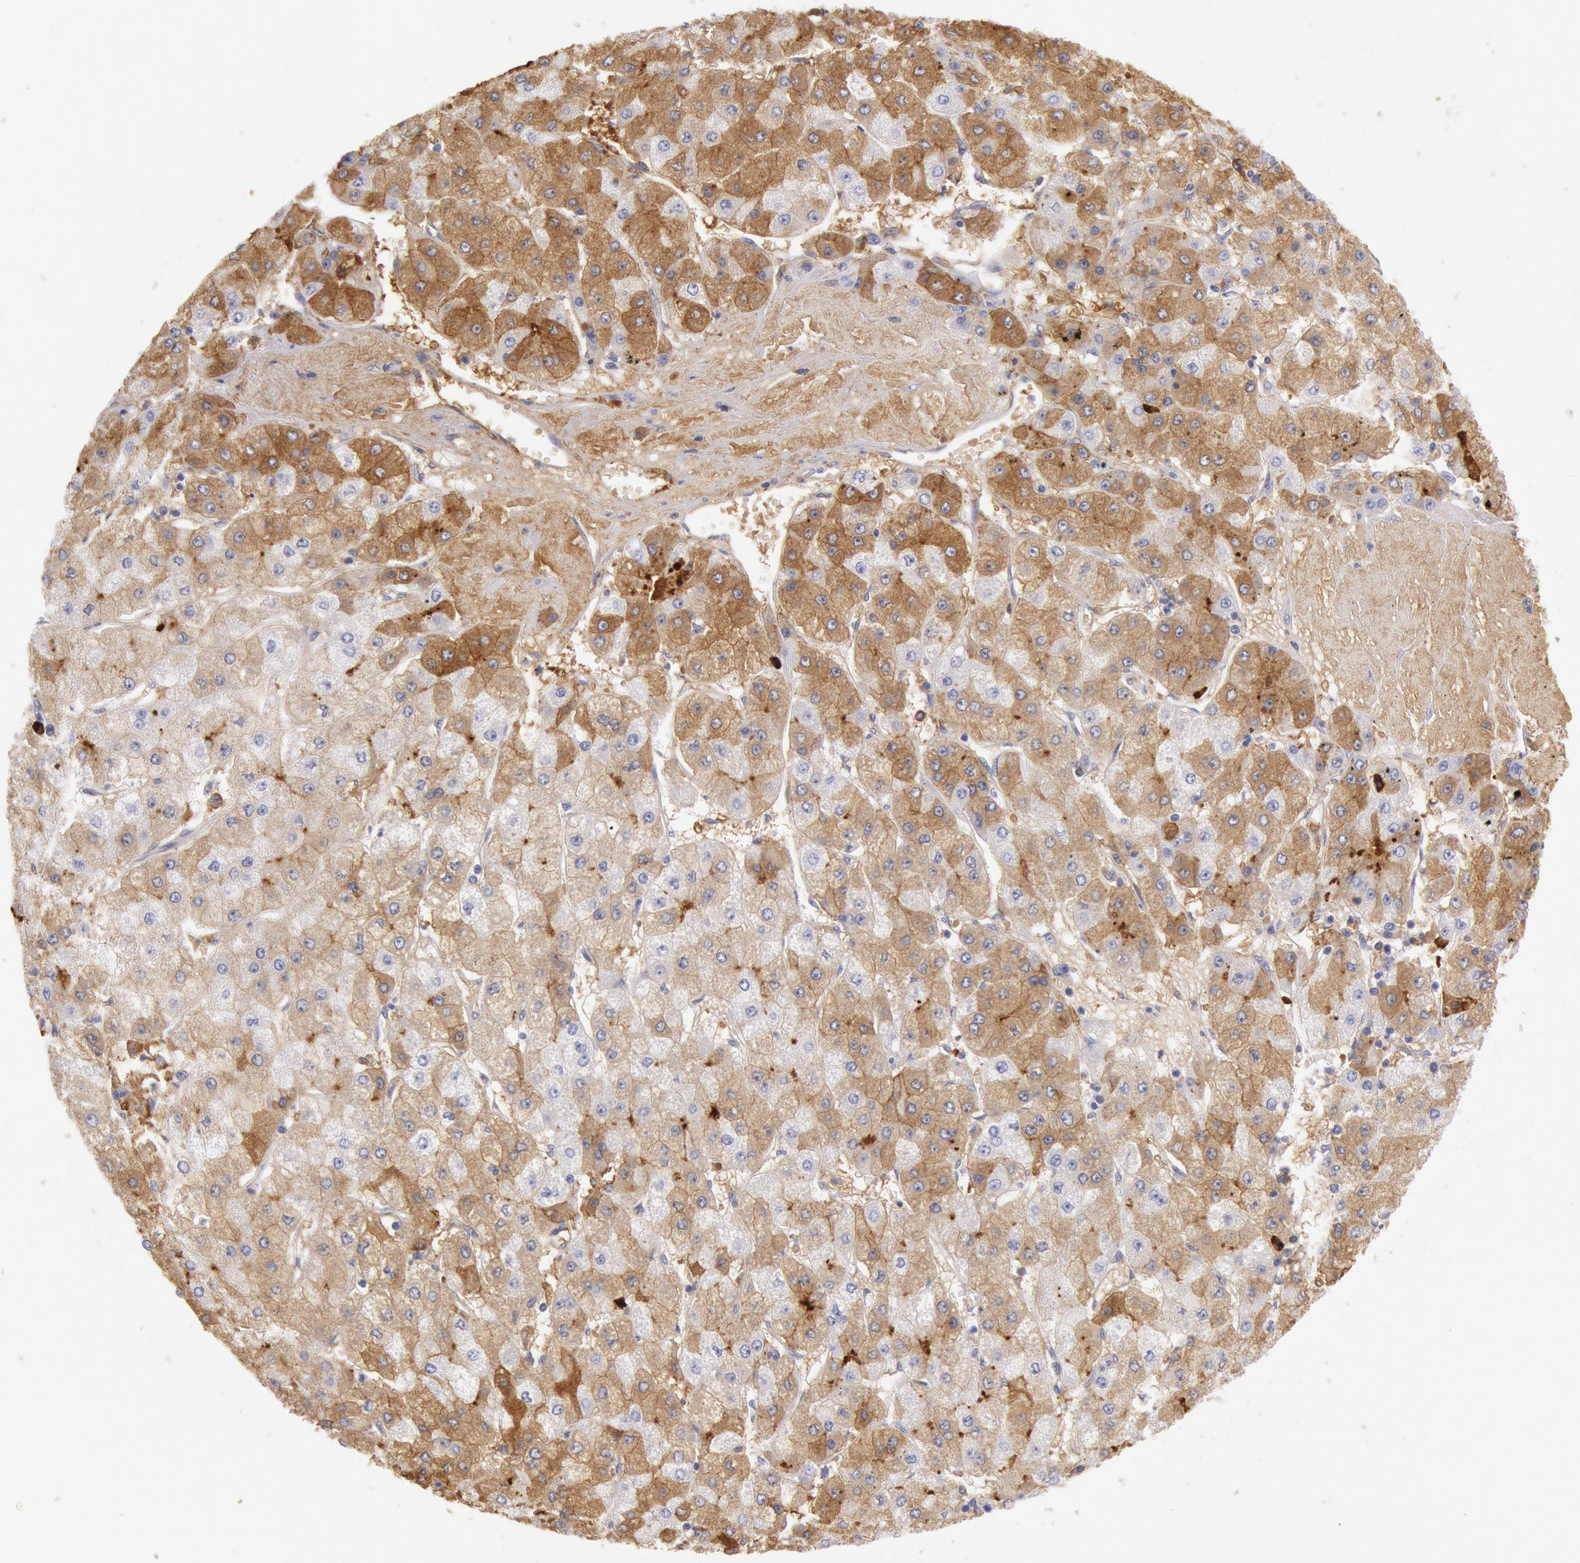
{"staining": {"intensity": "moderate", "quantity": "25%-75%", "location": "cytoplasmic/membranous"}, "tissue": "liver cancer", "cell_type": "Tumor cells", "image_type": "cancer", "snomed": [{"axis": "morphology", "description": "Carcinoma, Hepatocellular, NOS"}, {"axis": "topography", "description": "Liver"}], "caption": "Human liver cancer stained with a protein marker reveals moderate staining in tumor cells.", "gene": "IGHA1", "patient": {"sex": "female", "age": 52}}